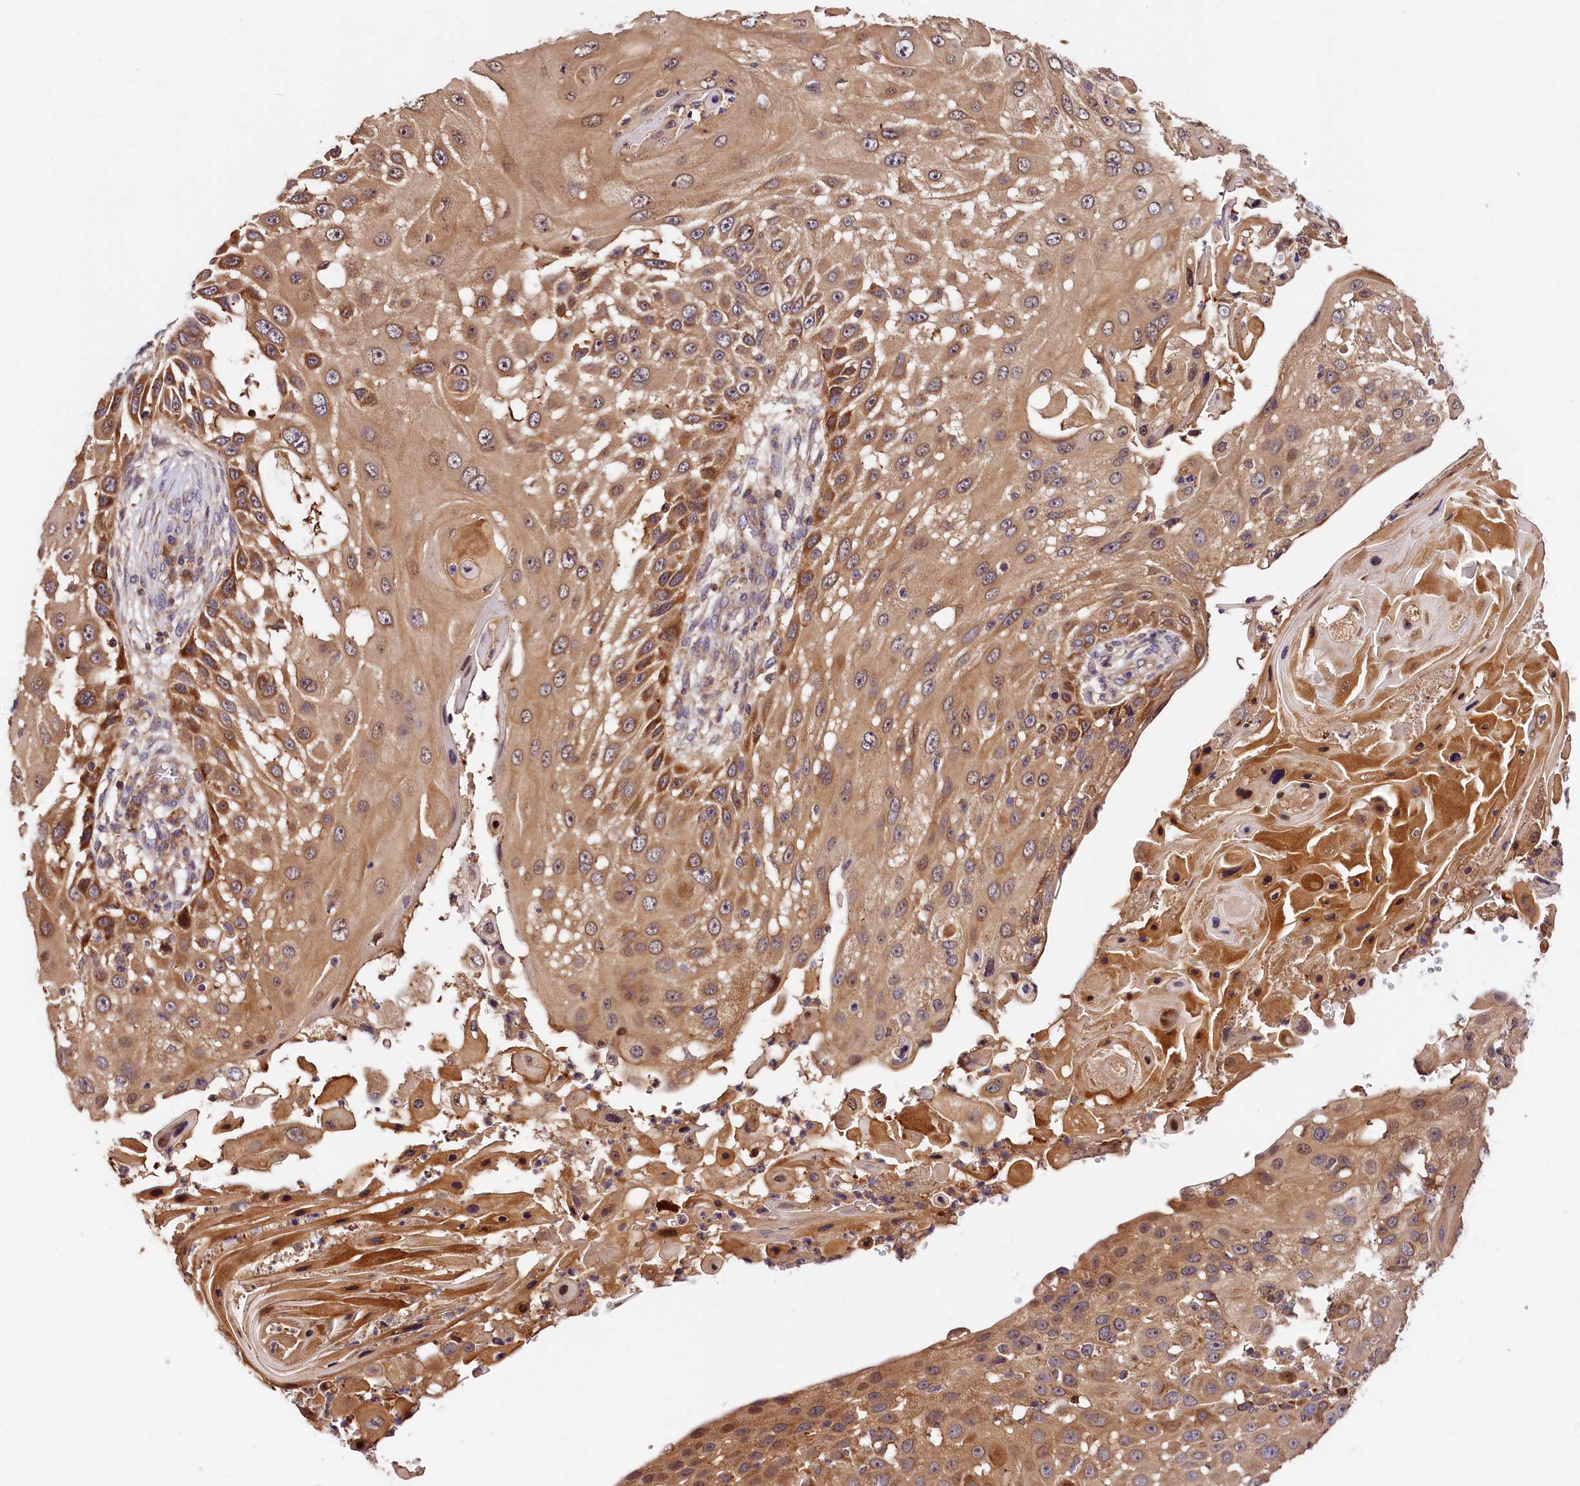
{"staining": {"intensity": "moderate", "quantity": ">75%", "location": "cytoplasmic/membranous"}, "tissue": "skin cancer", "cell_type": "Tumor cells", "image_type": "cancer", "snomed": [{"axis": "morphology", "description": "Squamous cell carcinoma, NOS"}, {"axis": "topography", "description": "Skin"}], "caption": "Immunohistochemical staining of skin squamous cell carcinoma demonstrates medium levels of moderate cytoplasmic/membranous protein positivity in about >75% of tumor cells.", "gene": "KPTN", "patient": {"sex": "female", "age": 44}}